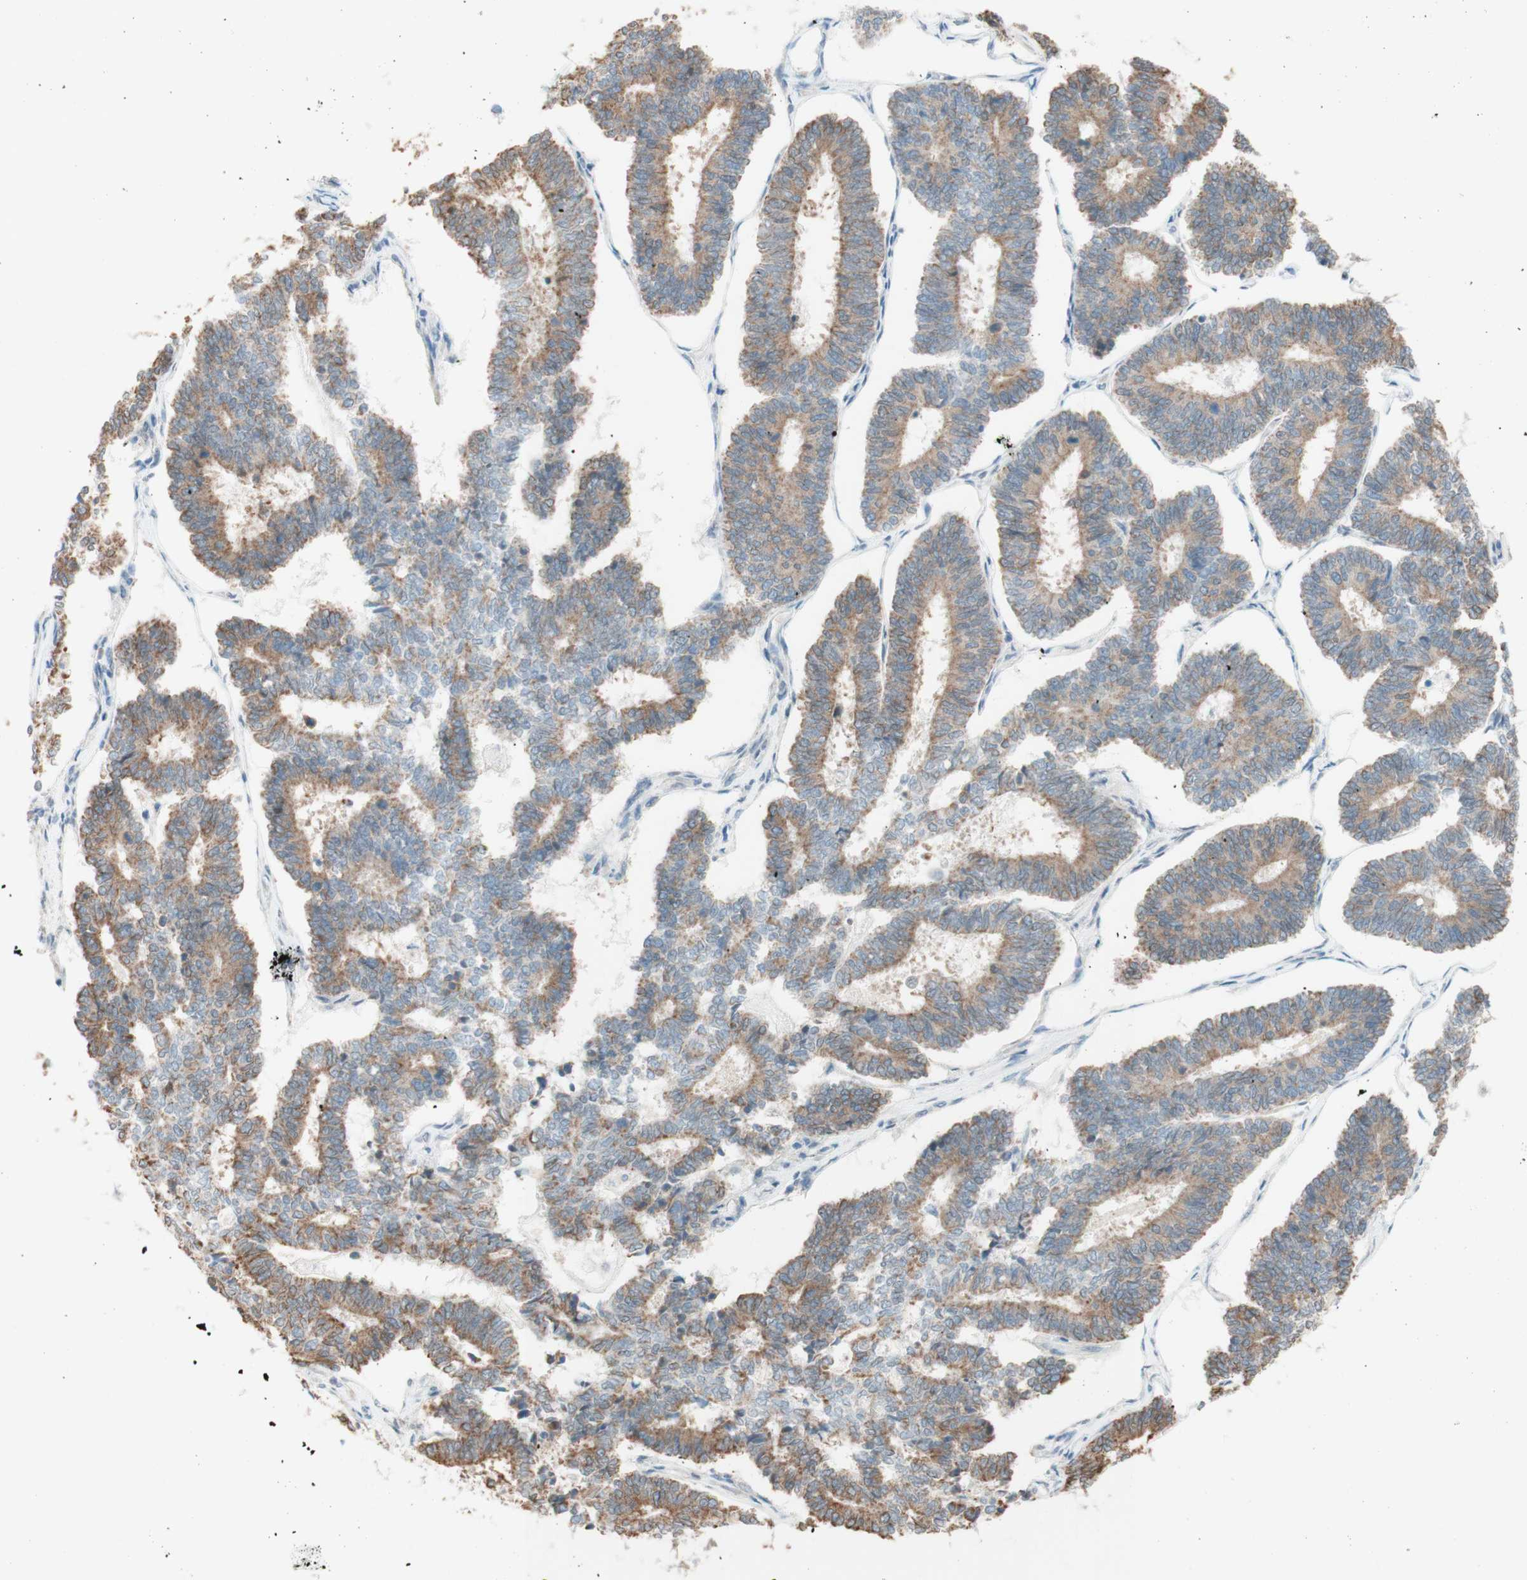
{"staining": {"intensity": "weak", "quantity": "25%-75%", "location": "cytoplasmic/membranous"}, "tissue": "endometrial cancer", "cell_type": "Tumor cells", "image_type": "cancer", "snomed": [{"axis": "morphology", "description": "Adenocarcinoma, NOS"}, {"axis": "topography", "description": "Endometrium"}], "caption": "Tumor cells show weak cytoplasmic/membranous staining in about 25%-75% of cells in endometrial cancer (adenocarcinoma). Using DAB (brown) and hematoxylin (blue) stains, captured at high magnification using brightfield microscopy.", "gene": "JPH1", "patient": {"sex": "female", "age": 70}}